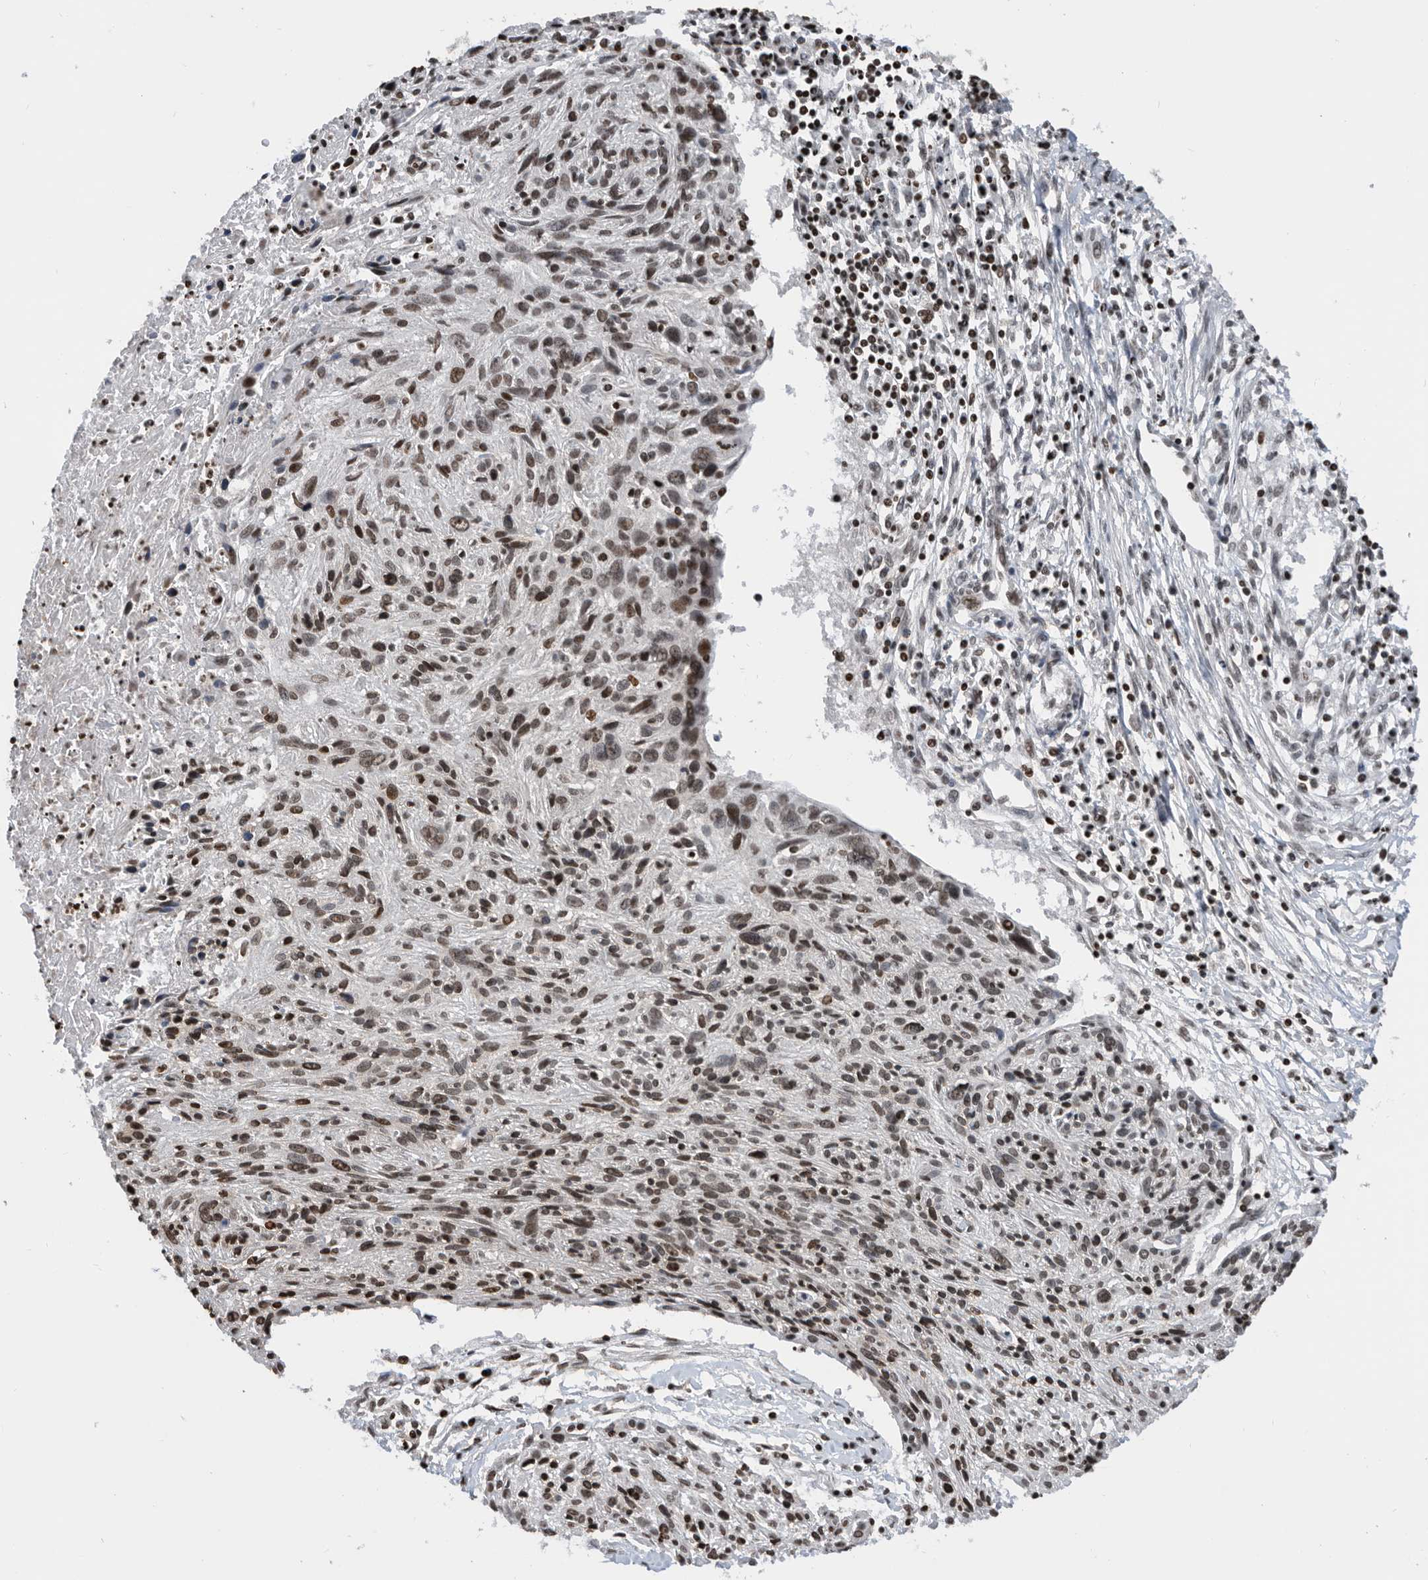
{"staining": {"intensity": "moderate", "quantity": ">75%", "location": "nuclear"}, "tissue": "cervical cancer", "cell_type": "Tumor cells", "image_type": "cancer", "snomed": [{"axis": "morphology", "description": "Squamous cell carcinoma, NOS"}, {"axis": "topography", "description": "Cervix"}], "caption": "Brown immunohistochemical staining in cervical cancer (squamous cell carcinoma) displays moderate nuclear expression in about >75% of tumor cells. The protein of interest is shown in brown color, while the nuclei are stained blue.", "gene": "SNRNP48", "patient": {"sex": "female", "age": 51}}